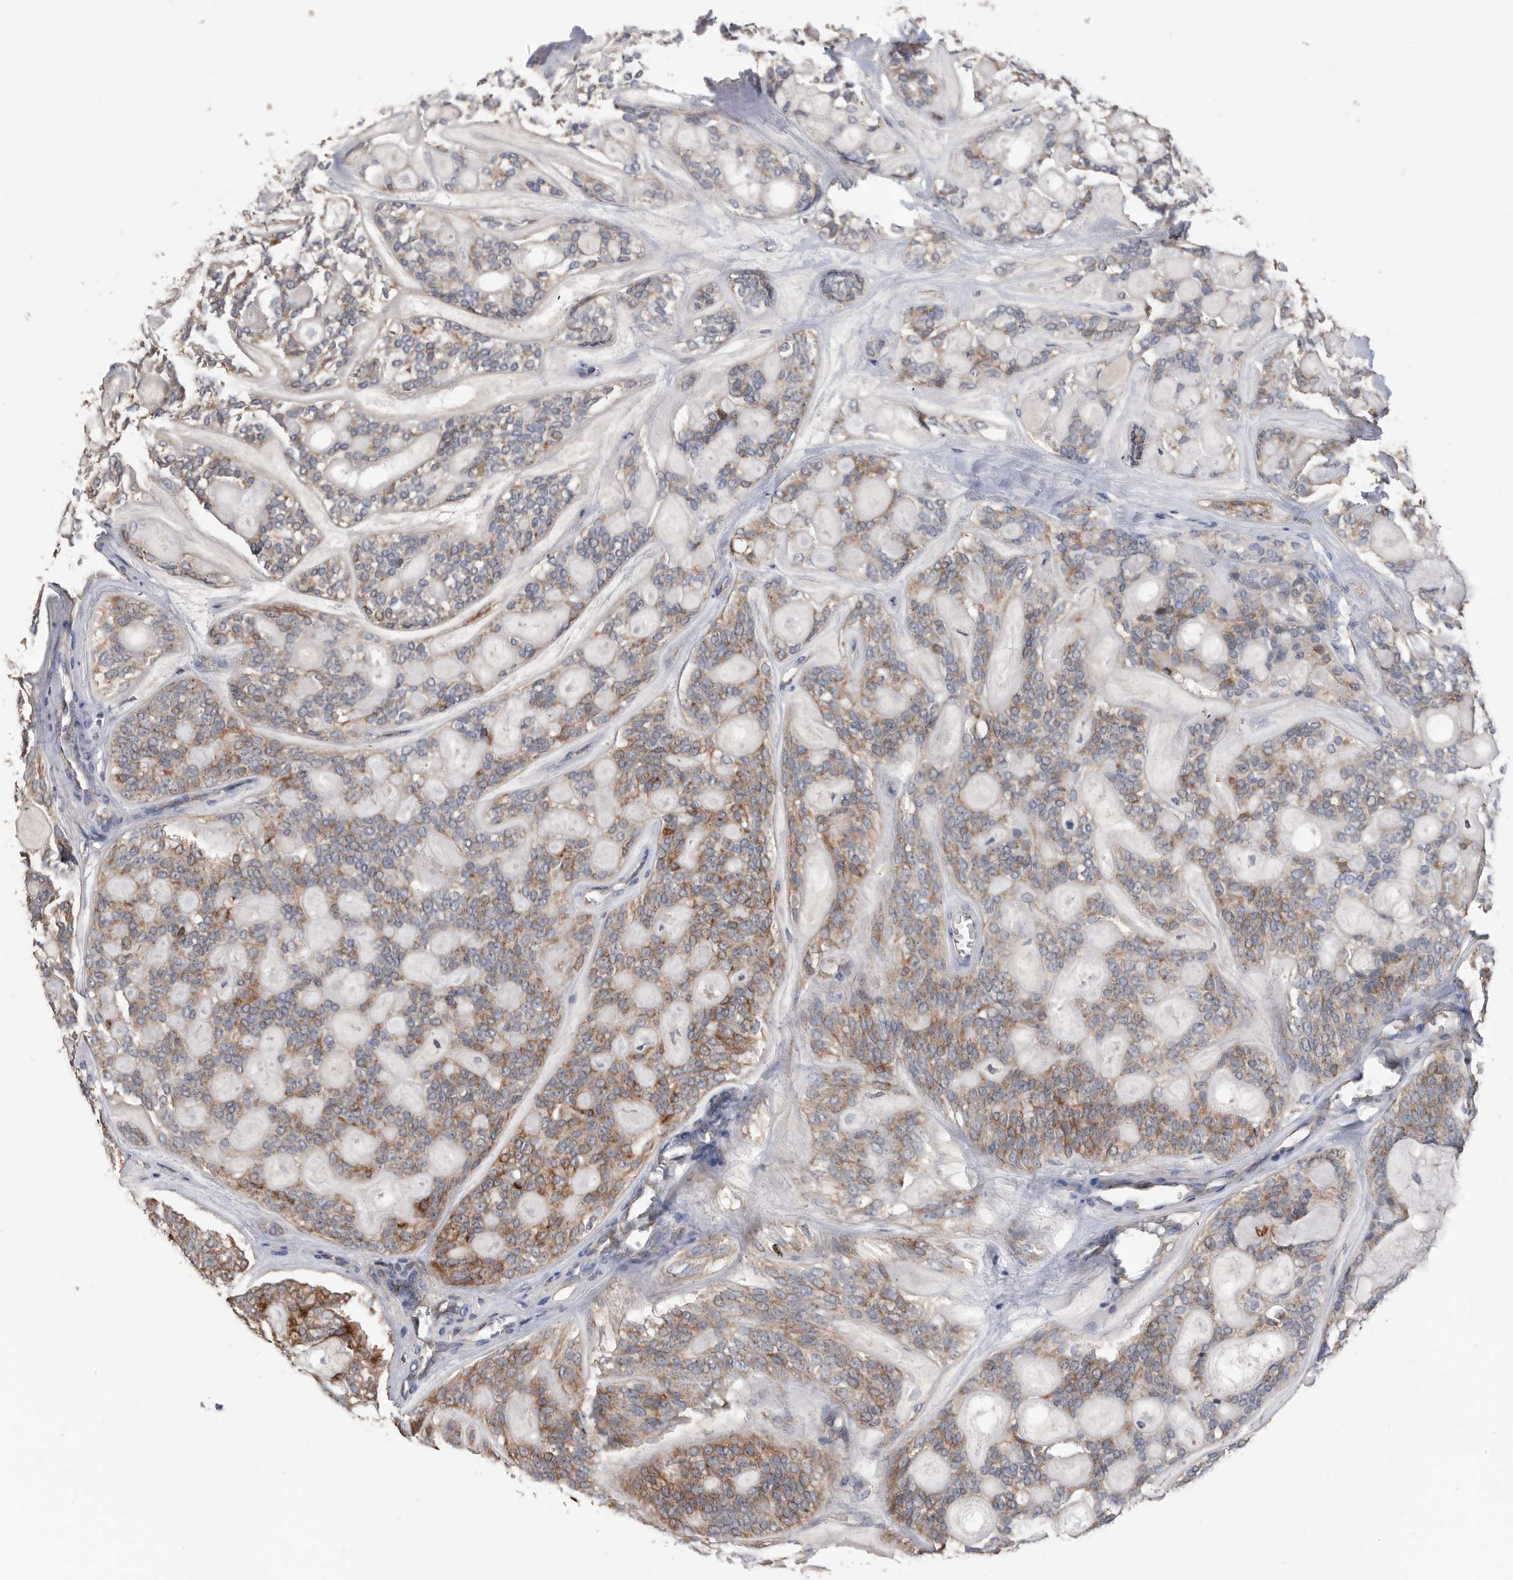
{"staining": {"intensity": "moderate", "quantity": ">75%", "location": "cytoplasmic/membranous"}, "tissue": "head and neck cancer", "cell_type": "Tumor cells", "image_type": "cancer", "snomed": [{"axis": "morphology", "description": "Adenocarcinoma, NOS"}, {"axis": "topography", "description": "Head-Neck"}], "caption": "This is an image of immunohistochemistry staining of head and neck adenocarcinoma, which shows moderate staining in the cytoplasmic/membranous of tumor cells.", "gene": "CRISPLD2", "patient": {"sex": "male", "age": 66}}